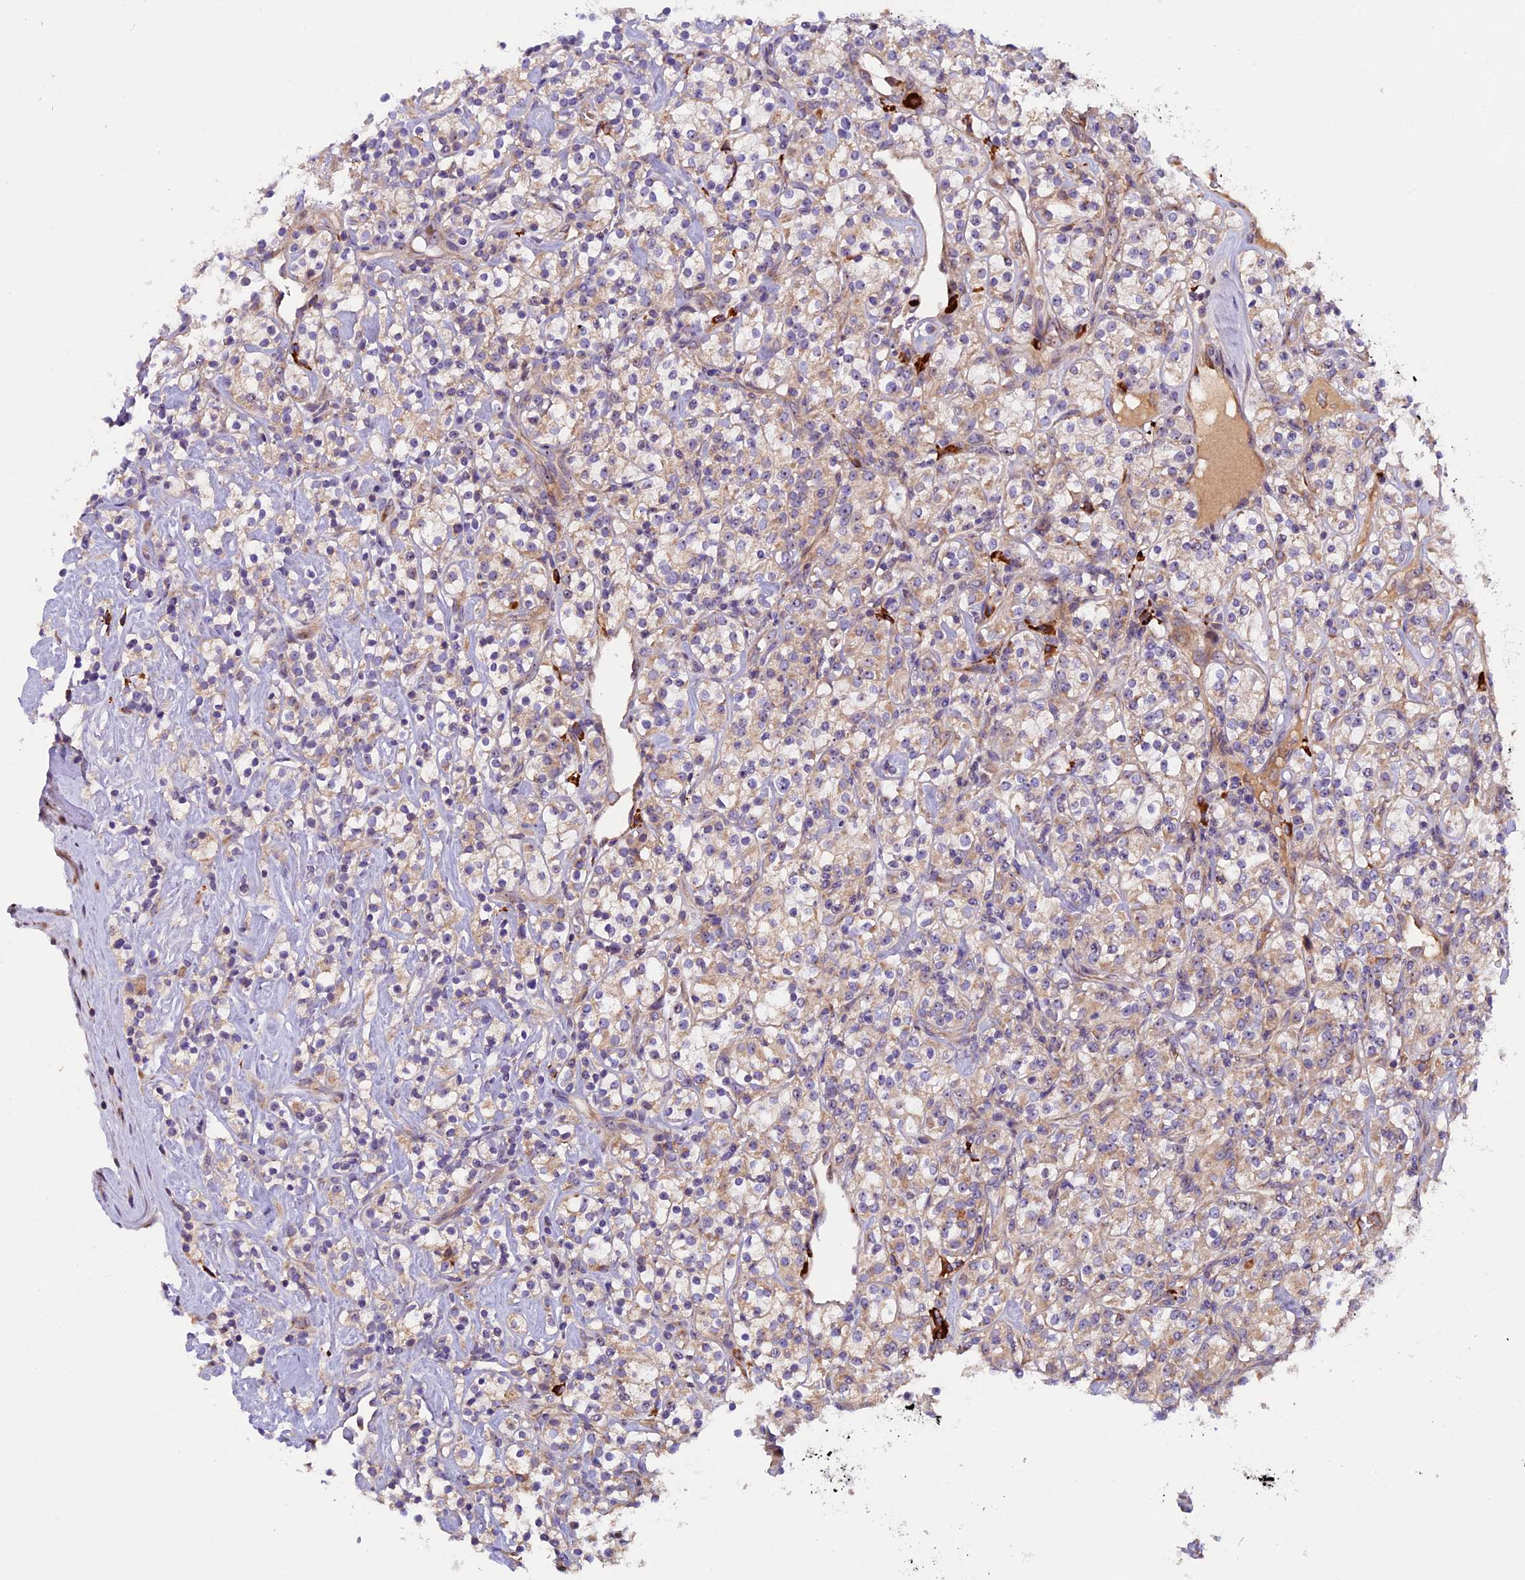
{"staining": {"intensity": "weak", "quantity": ">75%", "location": "cytoplasmic/membranous"}, "tissue": "renal cancer", "cell_type": "Tumor cells", "image_type": "cancer", "snomed": [{"axis": "morphology", "description": "Adenocarcinoma, NOS"}, {"axis": "topography", "description": "Kidney"}], "caption": "Immunohistochemical staining of adenocarcinoma (renal) displays low levels of weak cytoplasmic/membranous staining in approximately >75% of tumor cells. Nuclei are stained in blue.", "gene": "FRY", "patient": {"sex": "male", "age": 77}}